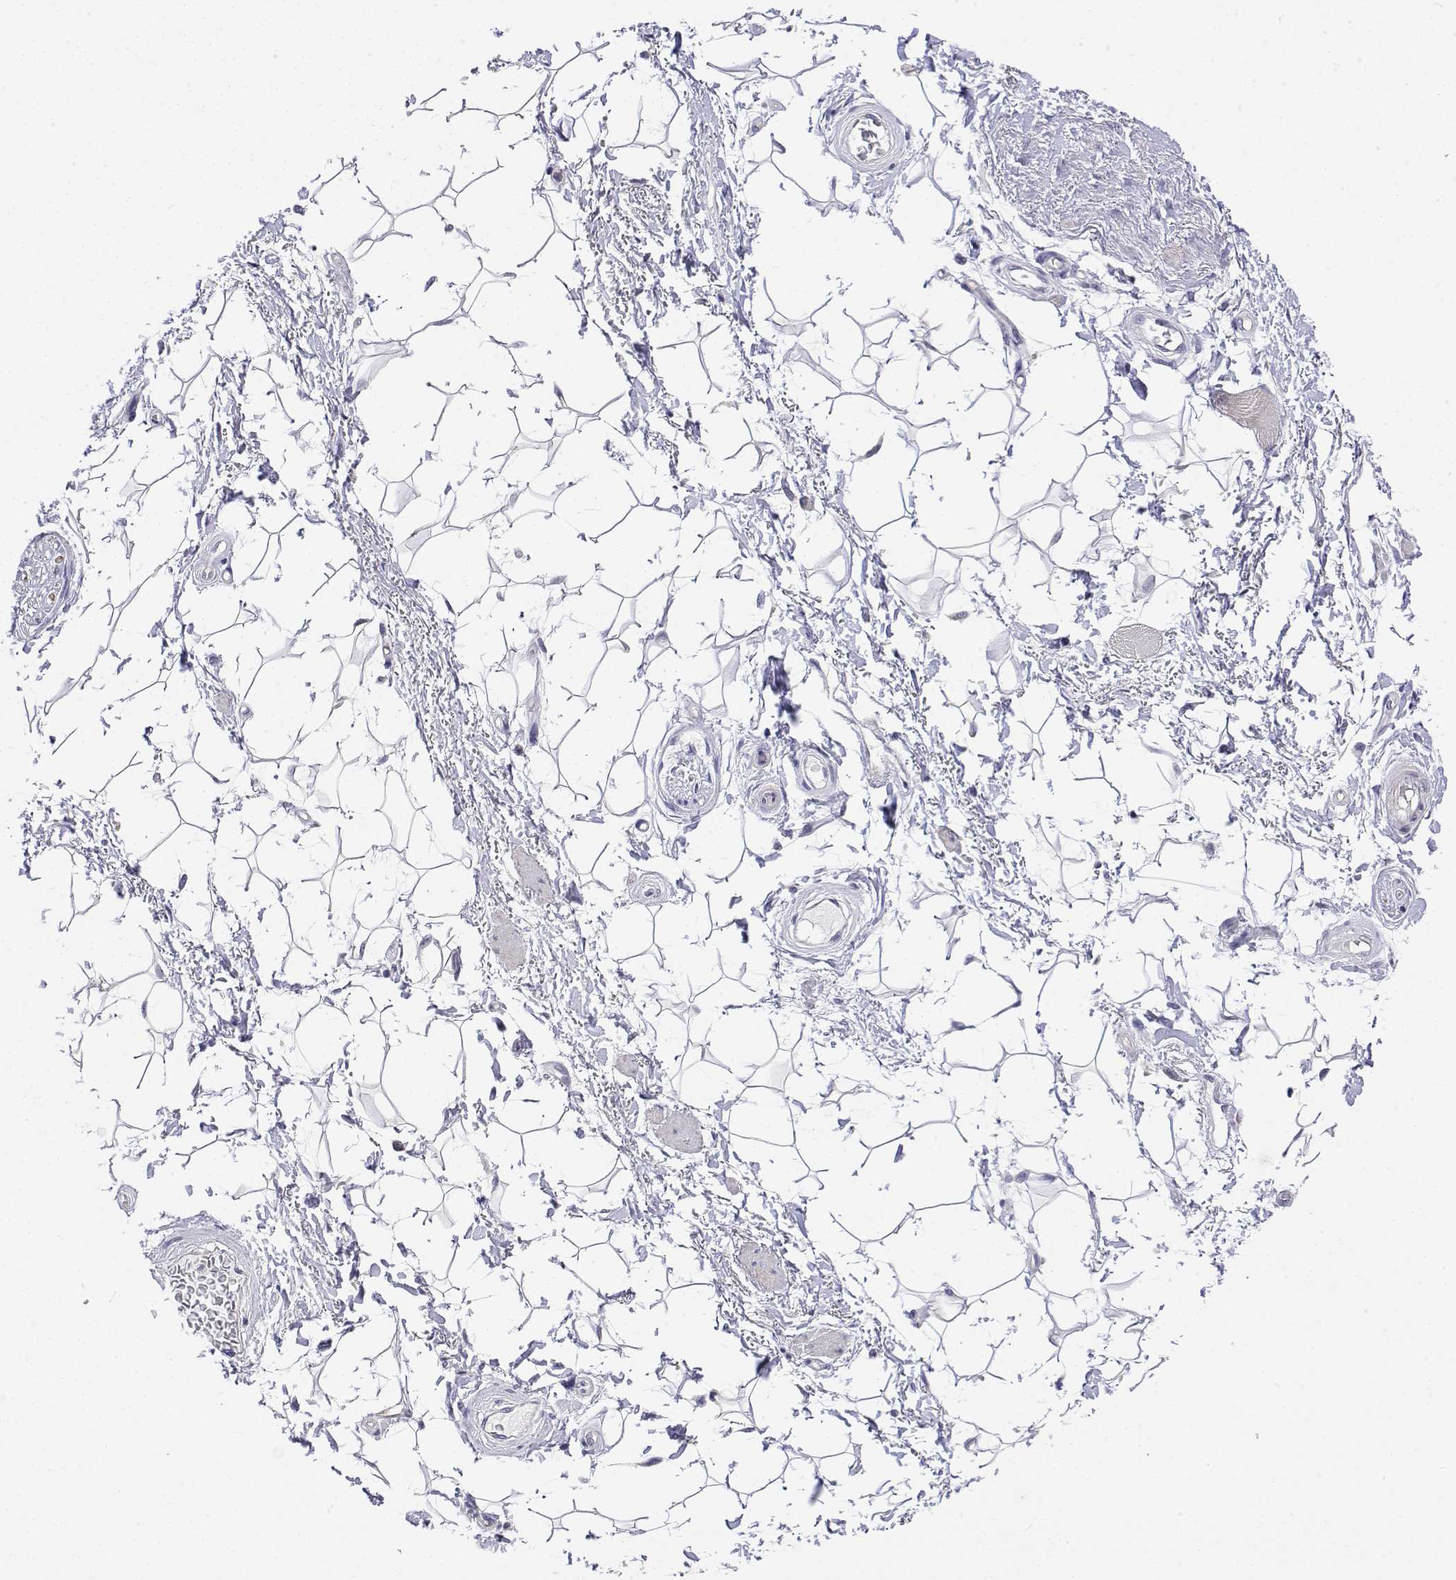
{"staining": {"intensity": "negative", "quantity": "none", "location": "none"}, "tissue": "adipose tissue", "cell_type": "Adipocytes", "image_type": "normal", "snomed": [{"axis": "morphology", "description": "Normal tissue, NOS"}, {"axis": "topography", "description": "Anal"}, {"axis": "topography", "description": "Peripheral nerve tissue"}], "caption": "Adipose tissue stained for a protein using immunohistochemistry displays no staining adipocytes.", "gene": "LY6D", "patient": {"sex": "male", "age": 51}}